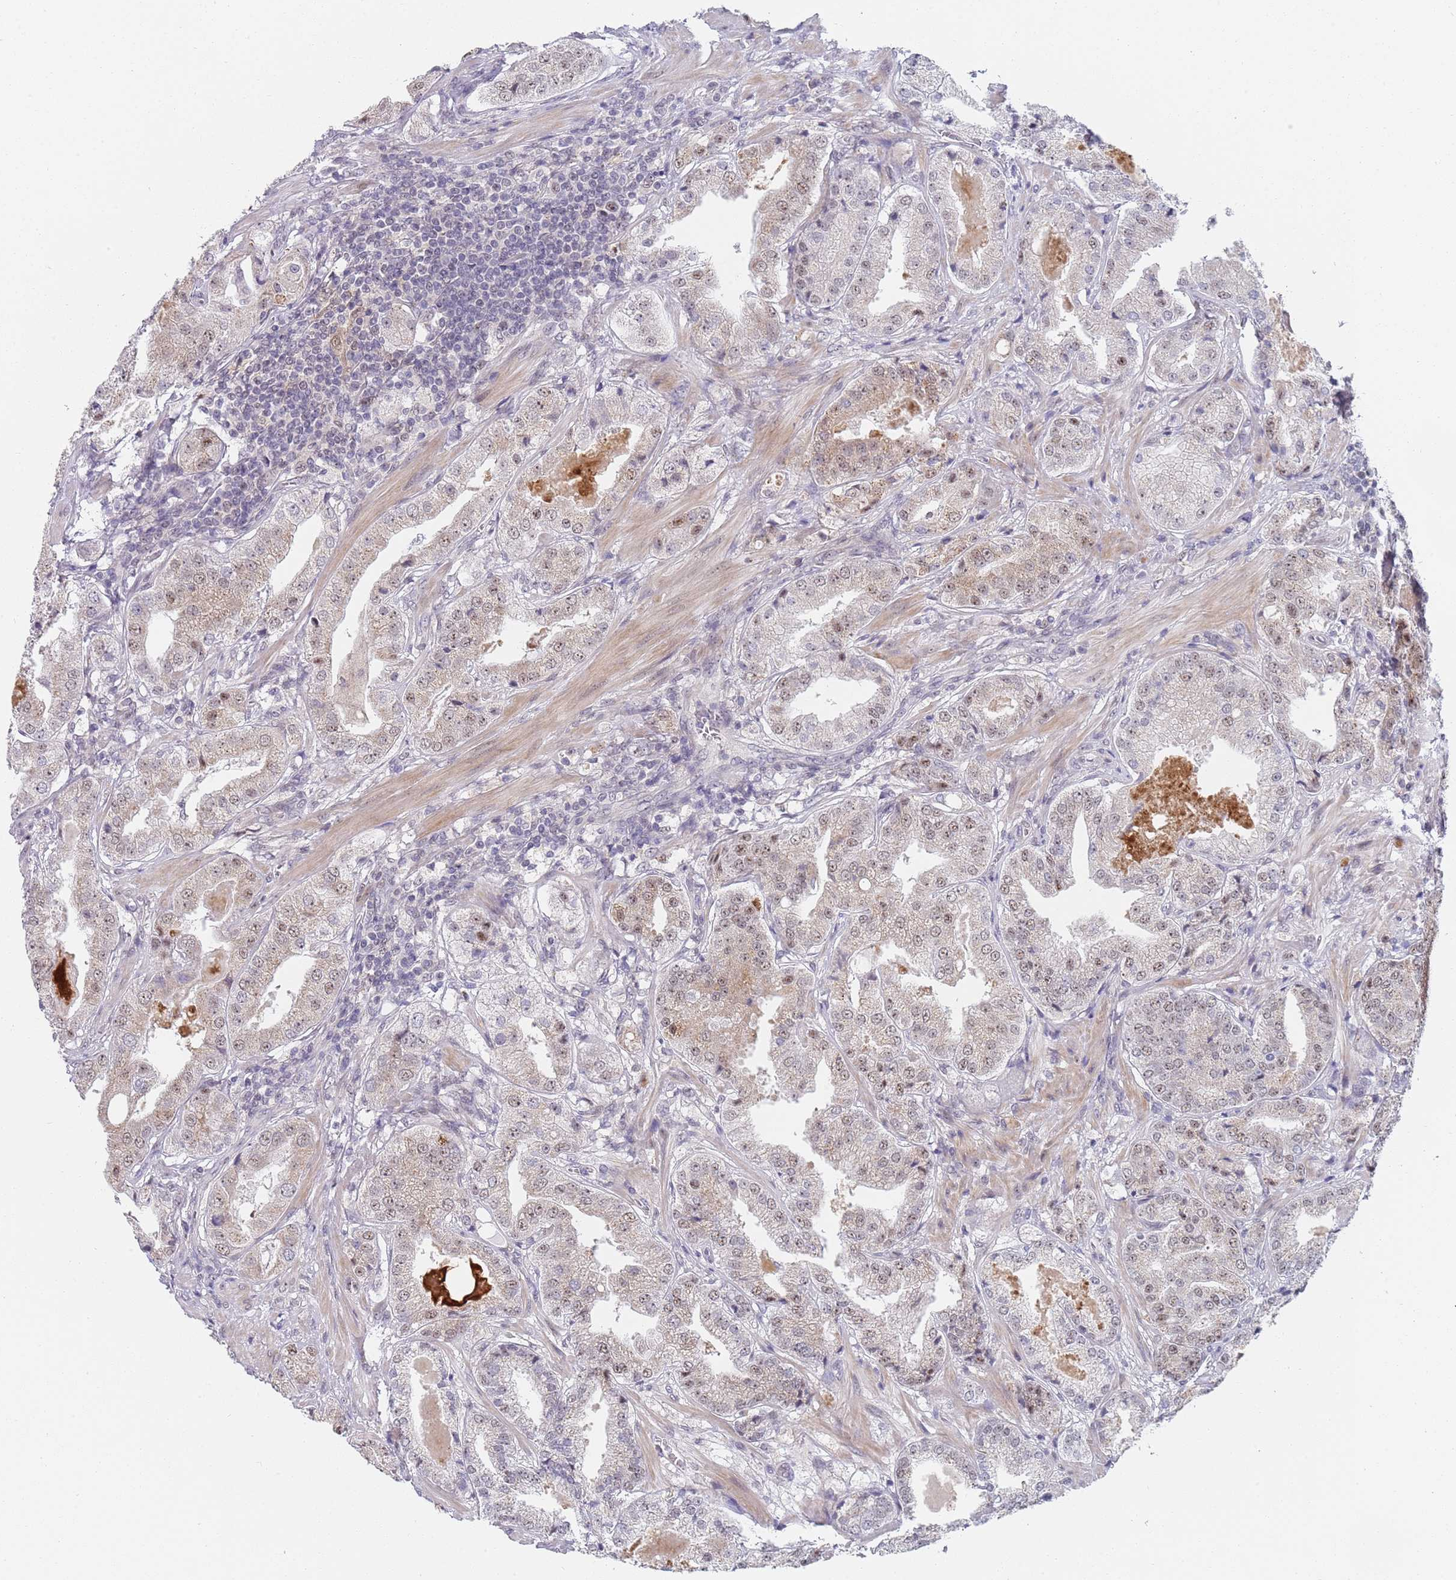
{"staining": {"intensity": "weak", "quantity": "<25%", "location": "nuclear"}, "tissue": "prostate cancer", "cell_type": "Tumor cells", "image_type": "cancer", "snomed": [{"axis": "morphology", "description": "Adenocarcinoma, High grade"}, {"axis": "topography", "description": "Prostate"}], "caption": "Immunohistochemical staining of adenocarcinoma (high-grade) (prostate) exhibits no significant positivity in tumor cells.", "gene": "PLCL2", "patient": {"sex": "male", "age": 63}}